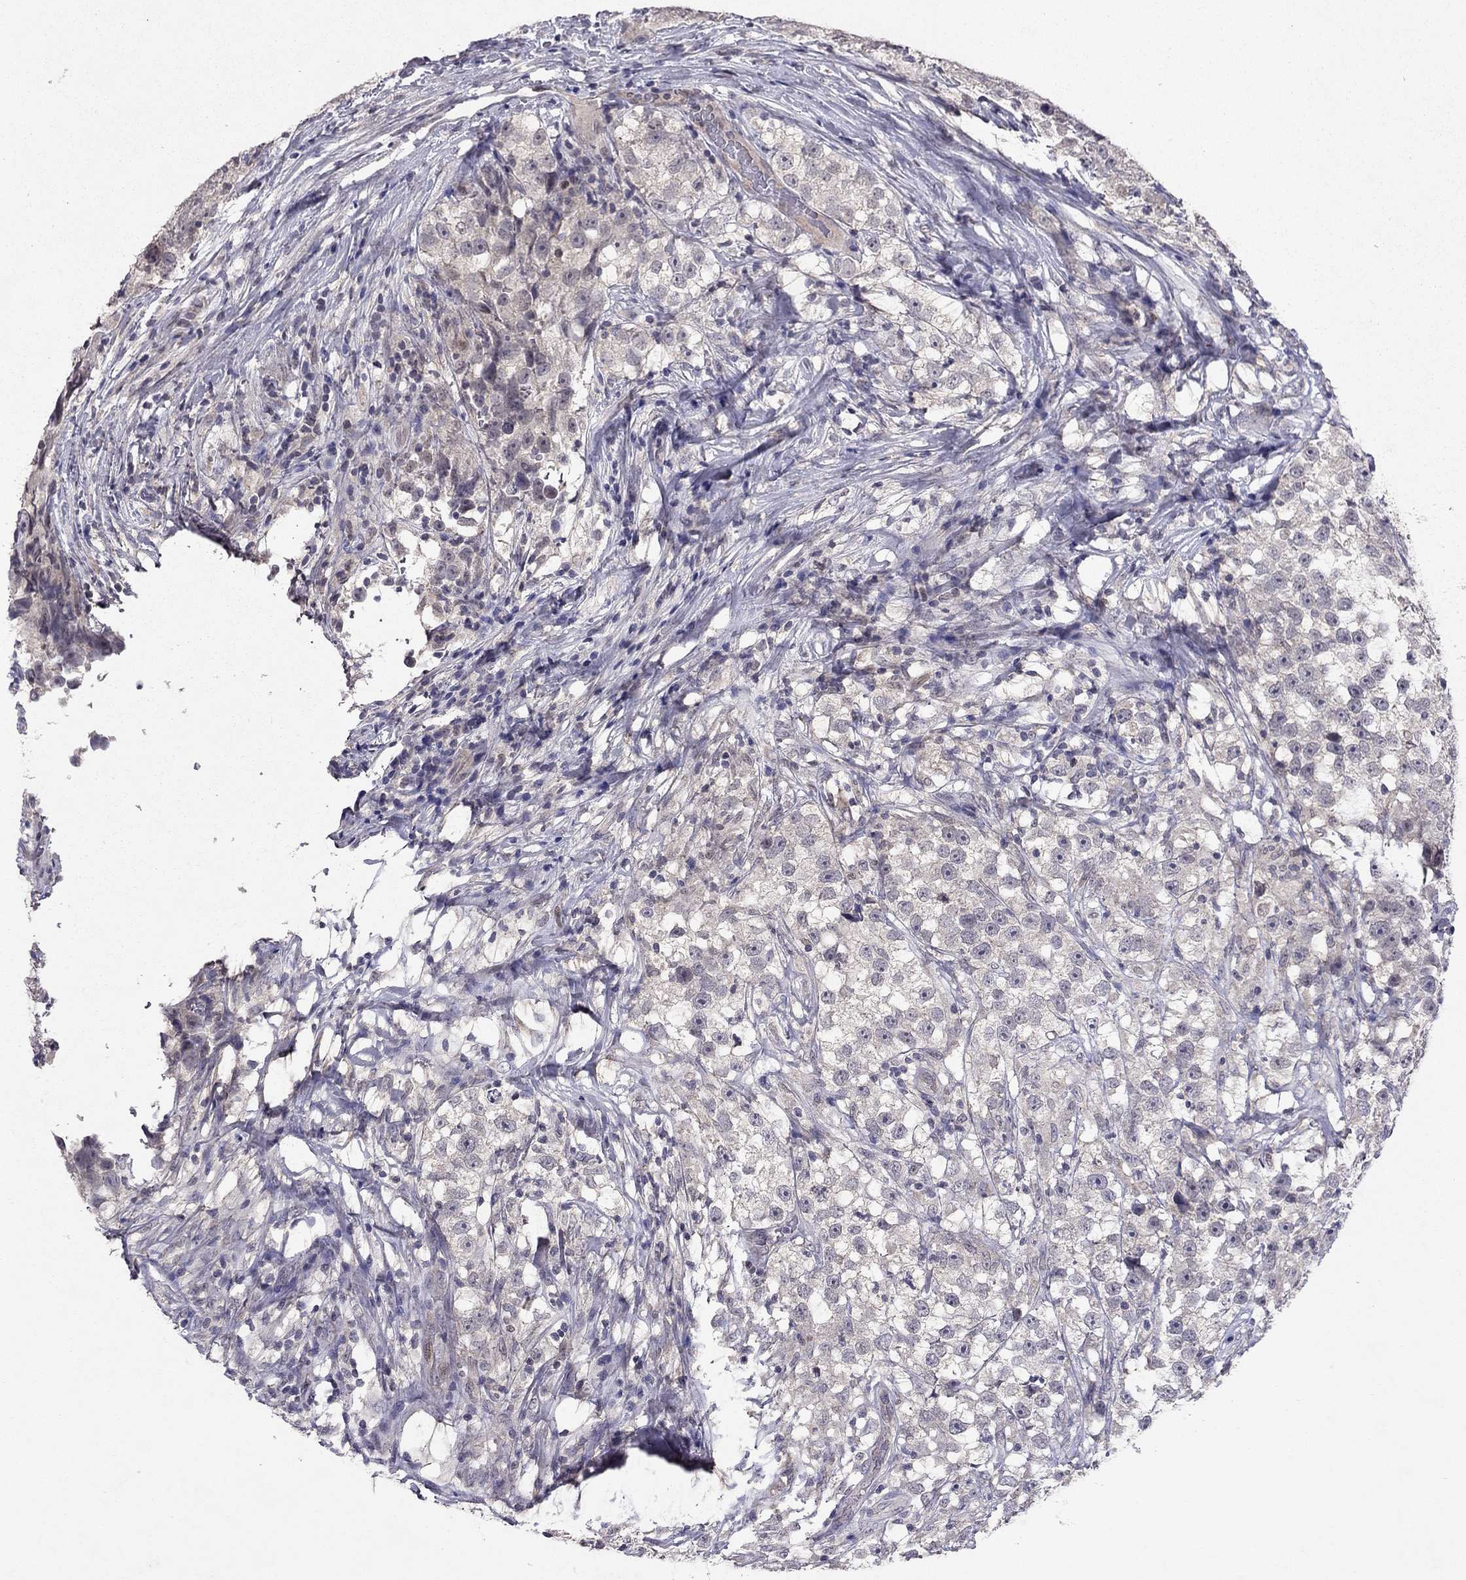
{"staining": {"intensity": "negative", "quantity": "none", "location": "none"}, "tissue": "testis cancer", "cell_type": "Tumor cells", "image_type": "cancer", "snomed": [{"axis": "morphology", "description": "Seminoma, NOS"}, {"axis": "topography", "description": "Testis"}], "caption": "This is an immunohistochemistry histopathology image of testis cancer. There is no positivity in tumor cells.", "gene": "ESR2", "patient": {"sex": "male", "age": 46}}